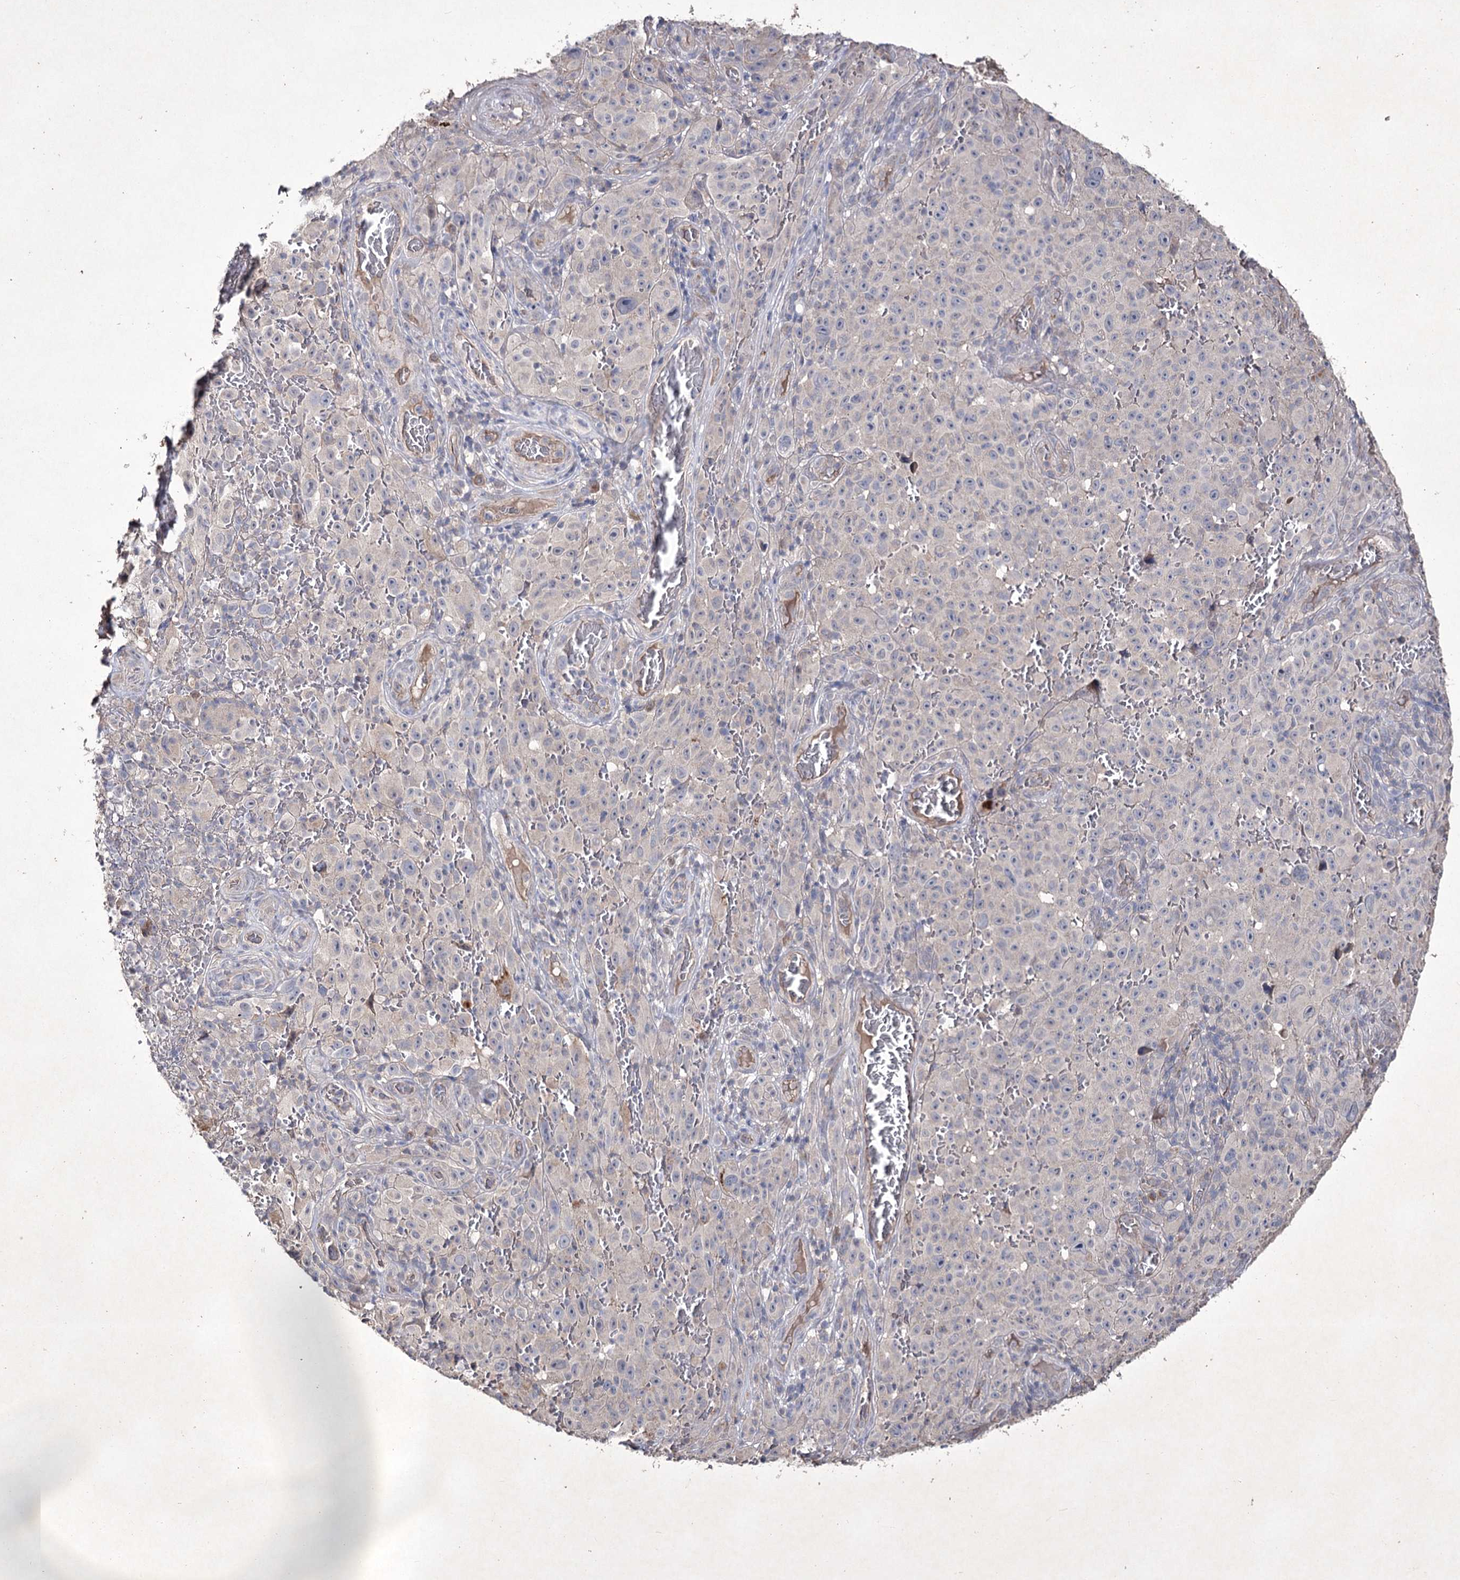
{"staining": {"intensity": "negative", "quantity": "none", "location": "none"}, "tissue": "melanoma", "cell_type": "Tumor cells", "image_type": "cancer", "snomed": [{"axis": "morphology", "description": "Malignant melanoma, NOS"}, {"axis": "topography", "description": "Skin"}], "caption": "The immunohistochemistry (IHC) histopathology image has no significant expression in tumor cells of melanoma tissue.", "gene": "SEMA4G", "patient": {"sex": "female", "age": 82}}